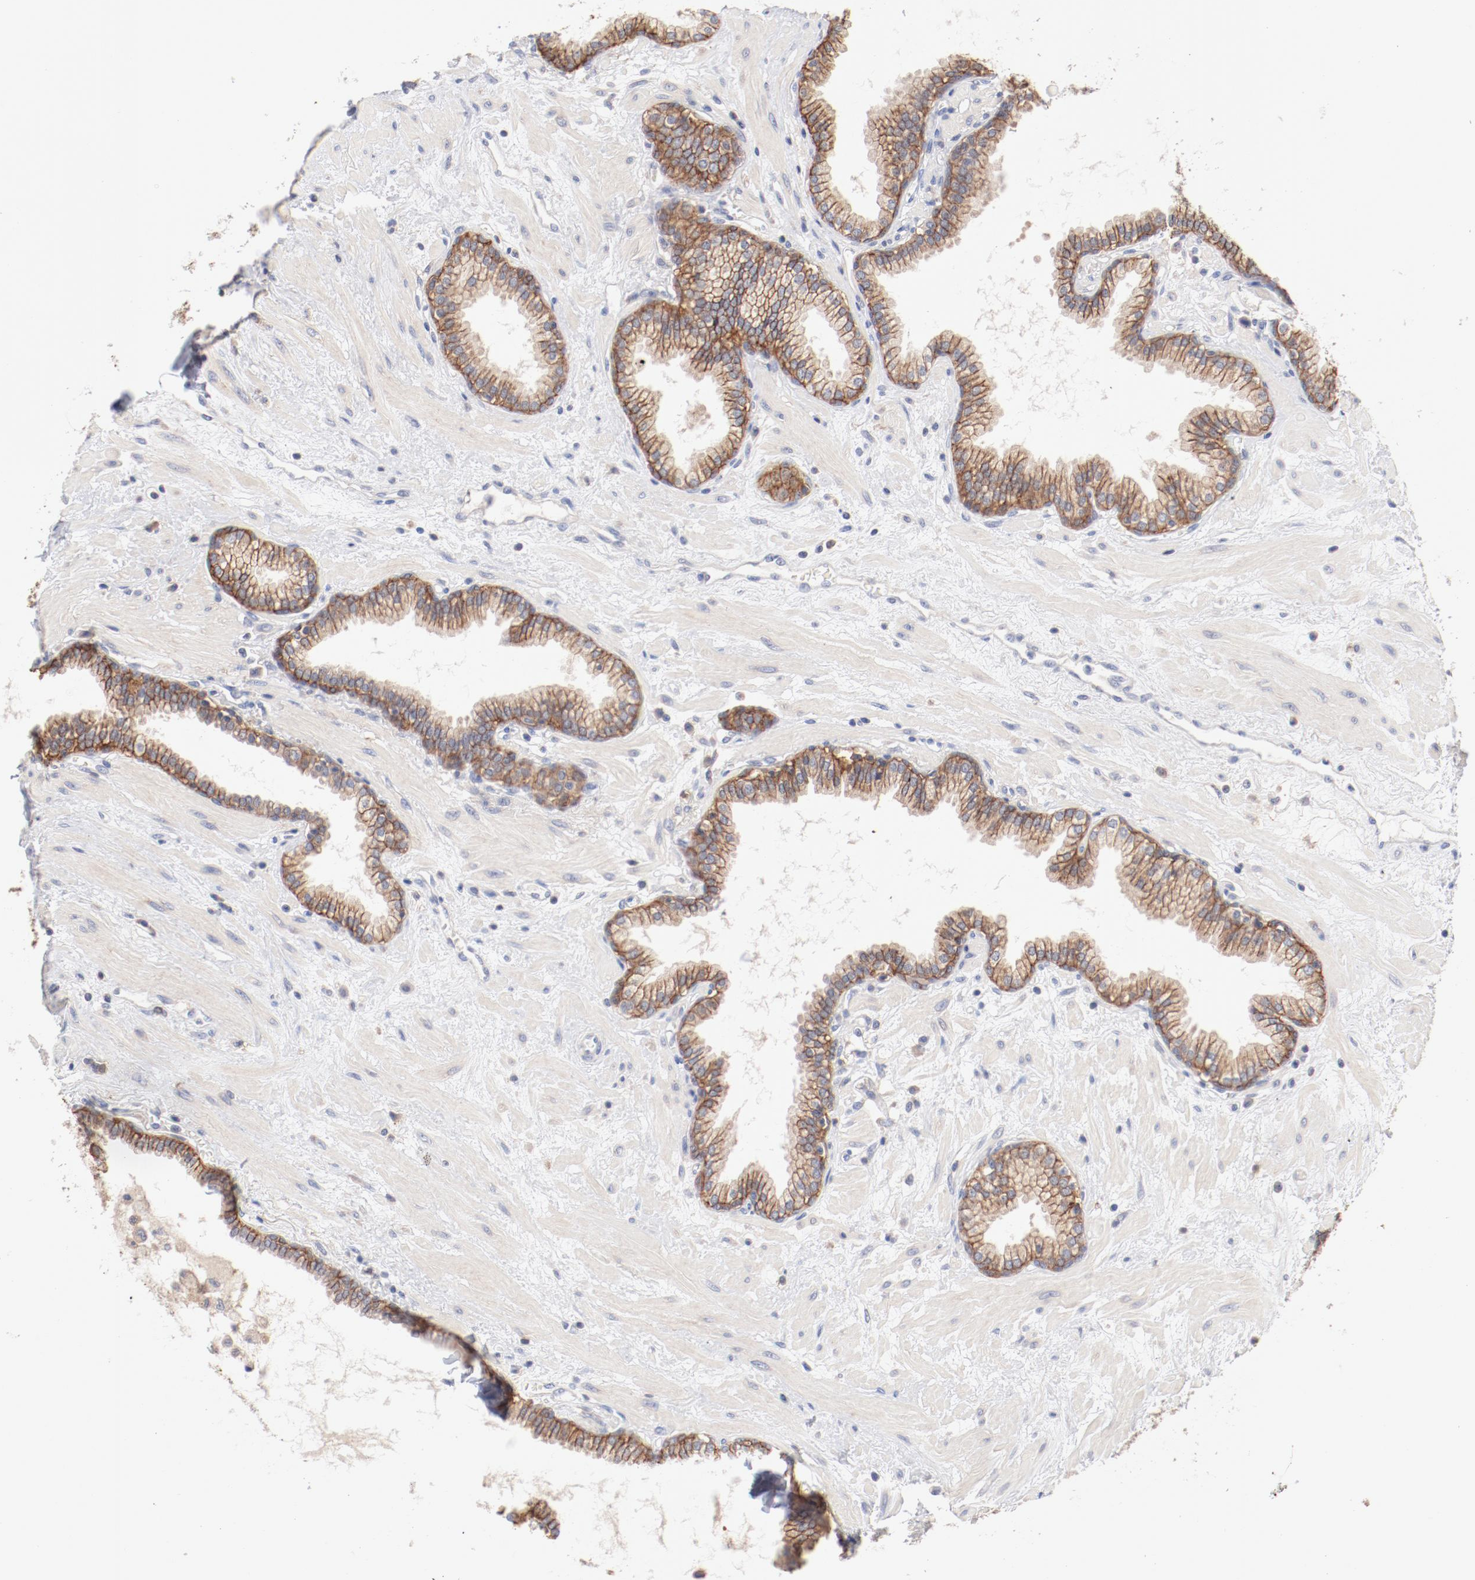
{"staining": {"intensity": "moderate", "quantity": ">75%", "location": "cytoplasmic/membranous"}, "tissue": "prostate", "cell_type": "Glandular cells", "image_type": "normal", "snomed": [{"axis": "morphology", "description": "Normal tissue, NOS"}, {"axis": "topography", "description": "Prostate"}], "caption": "This photomicrograph exhibits benign prostate stained with immunohistochemistry (IHC) to label a protein in brown. The cytoplasmic/membranous of glandular cells show moderate positivity for the protein. Nuclei are counter-stained blue.", "gene": "SETD3", "patient": {"sex": "male", "age": 64}}